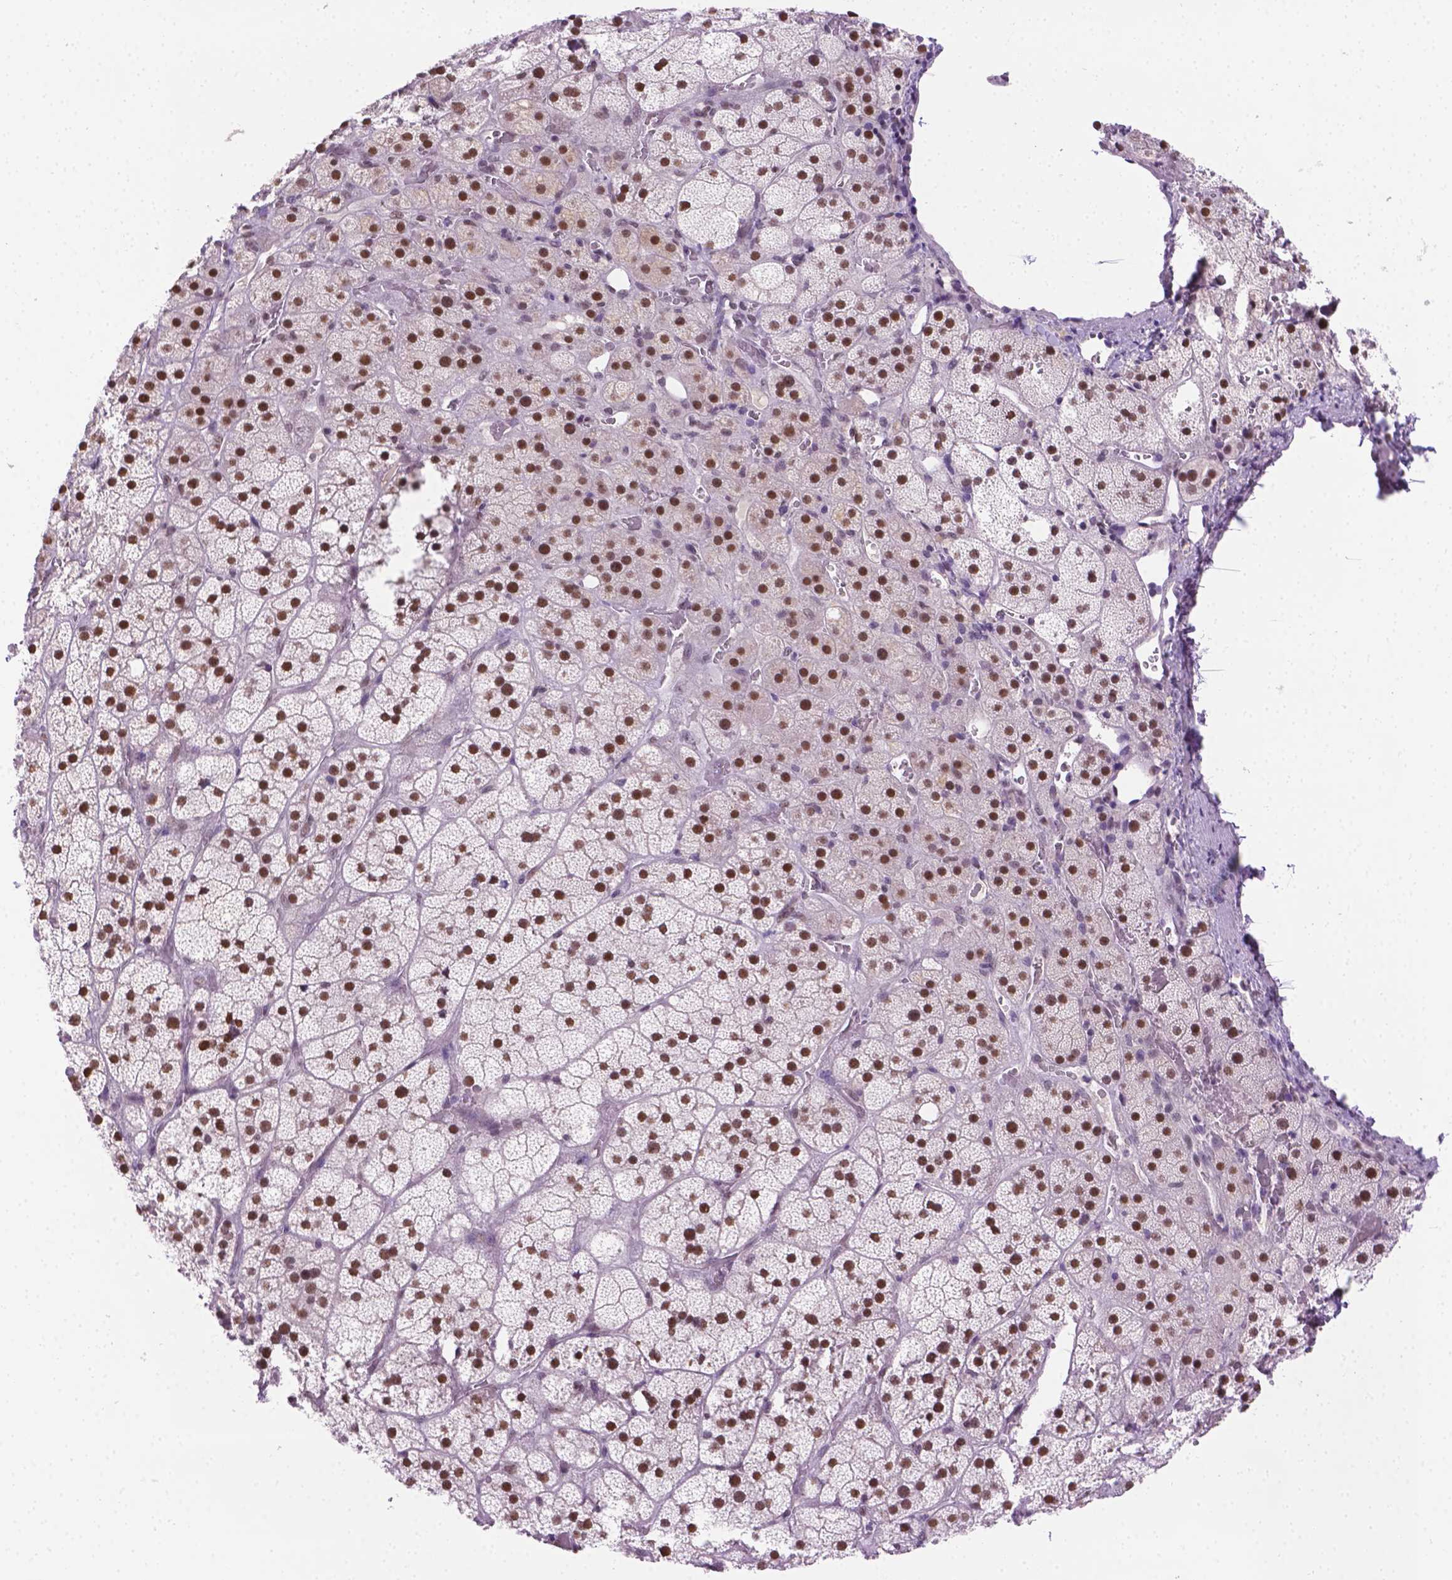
{"staining": {"intensity": "strong", "quantity": "25%-75%", "location": "nuclear"}, "tissue": "adrenal gland", "cell_type": "Glandular cells", "image_type": "normal", "snomed": [{"axis": "morphology", "description": "Normal tissue, NOS"}, {"axis": "topography", "description": "Adrenal gland"}], "caption": "Glandular cells show strong nuclear expression in approximately 25%-75% of cells in normal adrenal gland. The staining was performed using DAB (3,3'-diaminobenzidine) to visualize the protein expression in brown, while the nuclei were stained in blue with hematoxylin (Magnification: 20x).", "gene": "ABI2", "patient": {"sex": "male", "age": 57}}